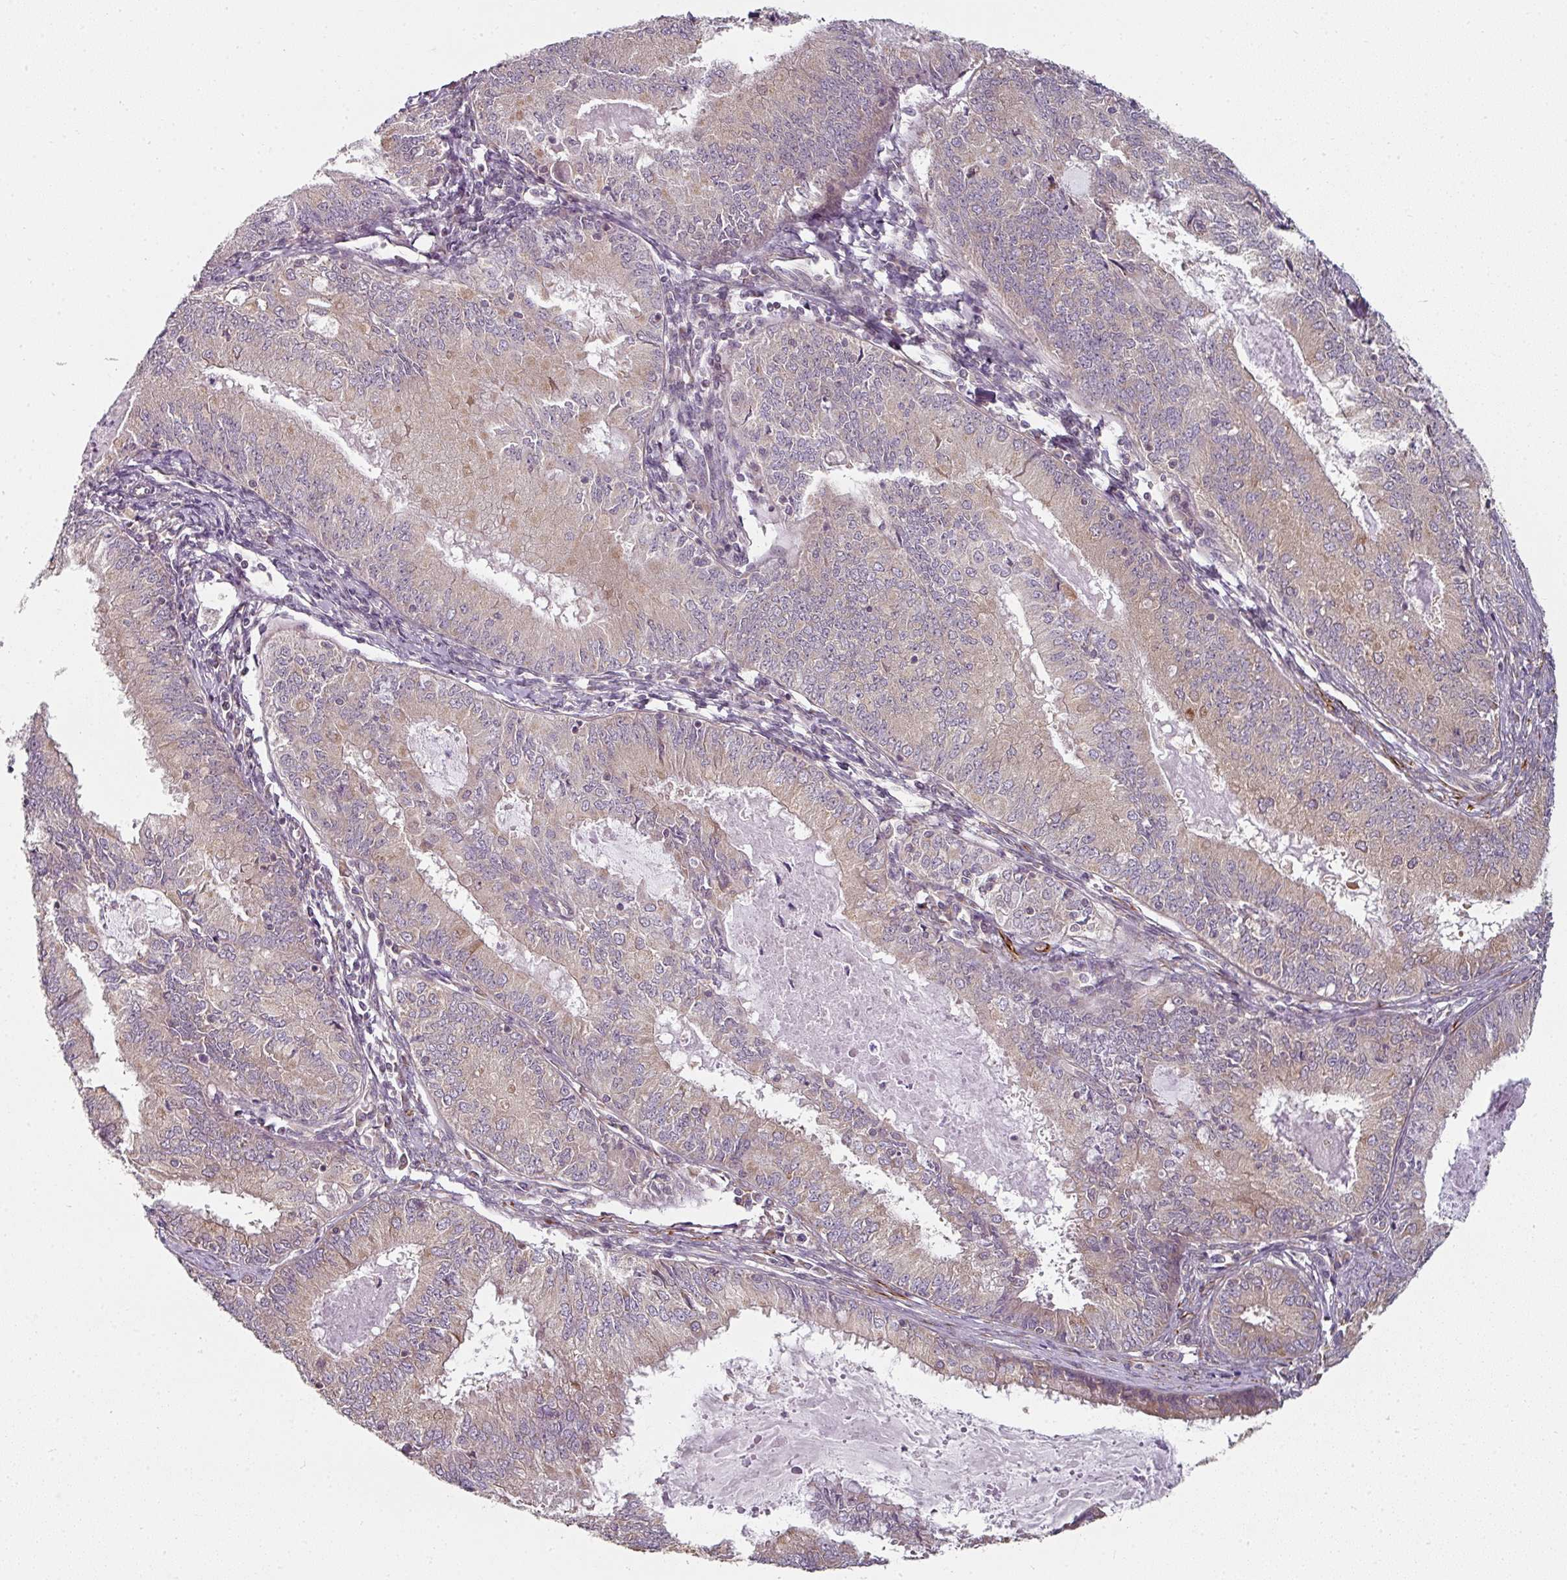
{"staining": {"intensity": "weak", "quantity": "<25%", "location": "cytoplasmic/membranous"}, "tissue": "endometrial cancer", "cell_type": "Tumor cells", "image_type": "cancer", "snomed": [{"axis": "morphology", "description": "Adenocarcinoma, NOS"}, {"axis": "topography", "description": "Endometrium"}], "caption": "DAB immunohistochemical staining of endometrial cancer (adenocarcinoma) reveals no significant staining in tumor cells.", "gene": "MAP2K2", "patient": {"sex": "female", "age": 57}}